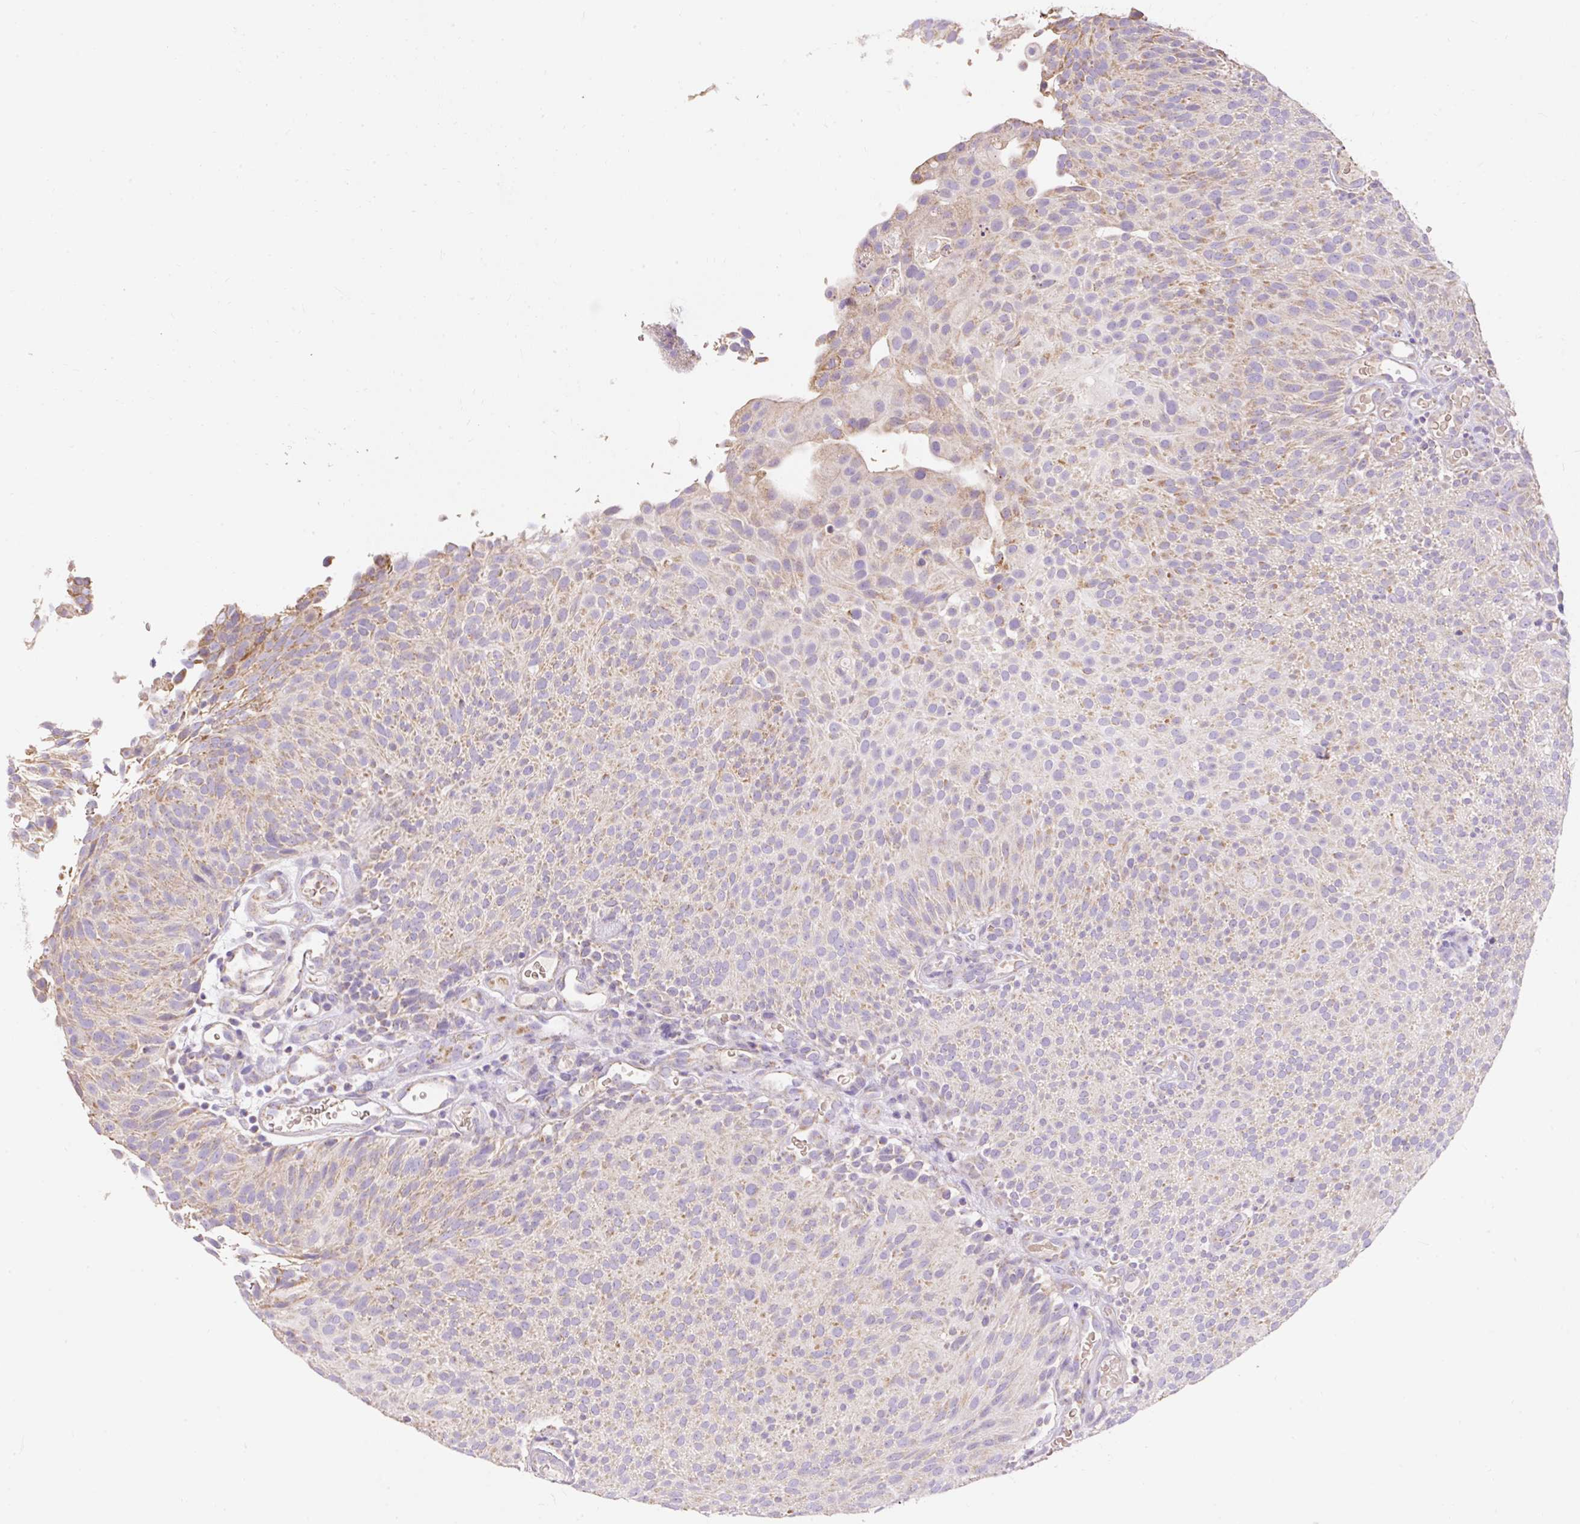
{"staining": {"intensity": "weak", "quantity": "25%-75%", "location": "cytoplasmic/membranous"}, "tissue": "urothelial cancer", "cell_type": "Tumor cells", "image_type": "cancer", "snomed": [{"axis": "morphology", "description": "Urothelial carcinoma, Low grade"}, {"axis": "topography", "description": "Urinary bladder"}], "caption": "Immunohistochemistry (IHC) micrograph of human urothelial cancer stained for a protein (brown), which demonstrates low levels of weak cytoplasmic/membranous positivity in approximately 25%-75% of tumor cells.", "gene": "PMAIP1", "patient": {"sex": "male", "age": 78}}